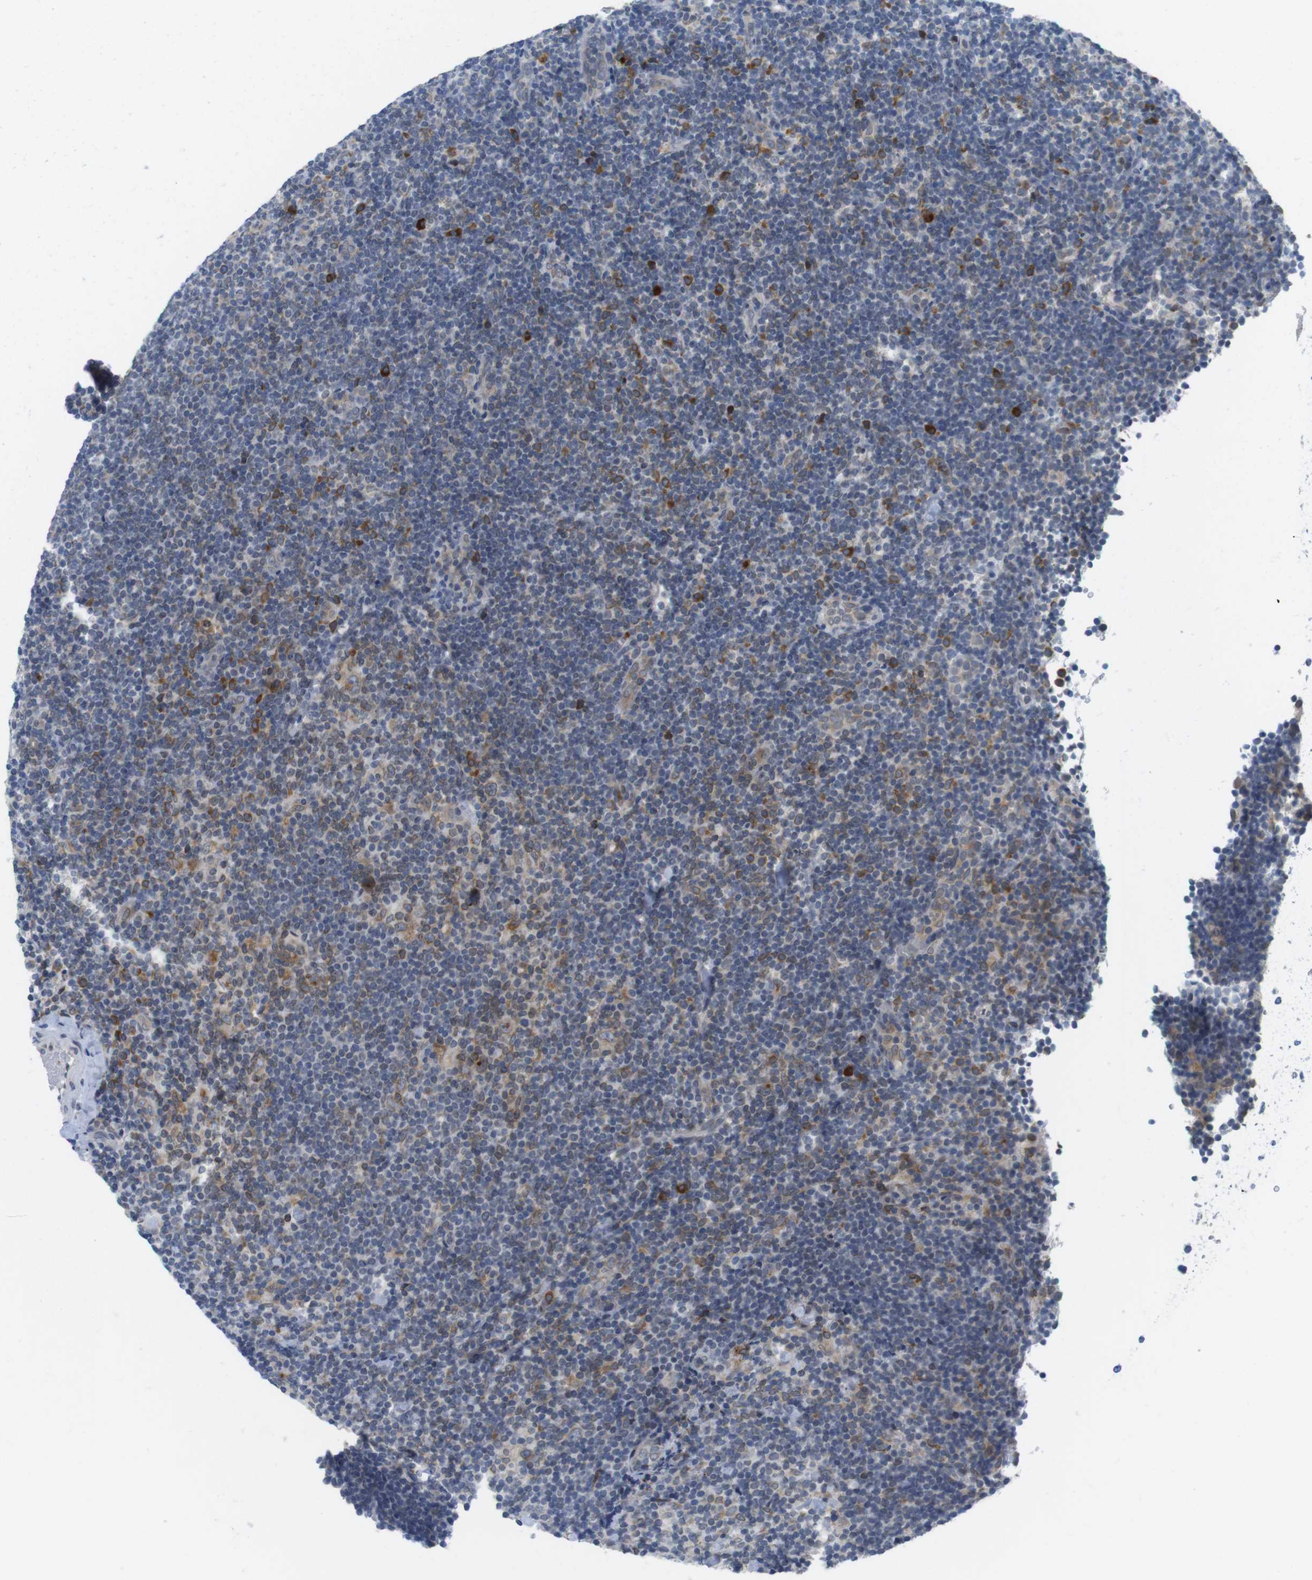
{"staining": {"intensity": "weak", "quantity": "25%-75%", "location": "cytoplasmic/membranous"}, "tissue": "lymphoma", "cell_type": "Tumor cells", "image_type": "cancer", "snomed": [{"axis": "morphology", "description": "Hodgkin's disease, NOS"}, {"axis": "topography", "description": "Lymph node"}], "caption": "DAB (3,3'-diaminobenzidine) immunohistochemical staining of human lymphoma demonstrates weak cytoplasmic/membranous protein expression in about 25%-75% of tumor cells.", "gene": "ERGIC3", "patient": {"sex": "female", "age": 57}}